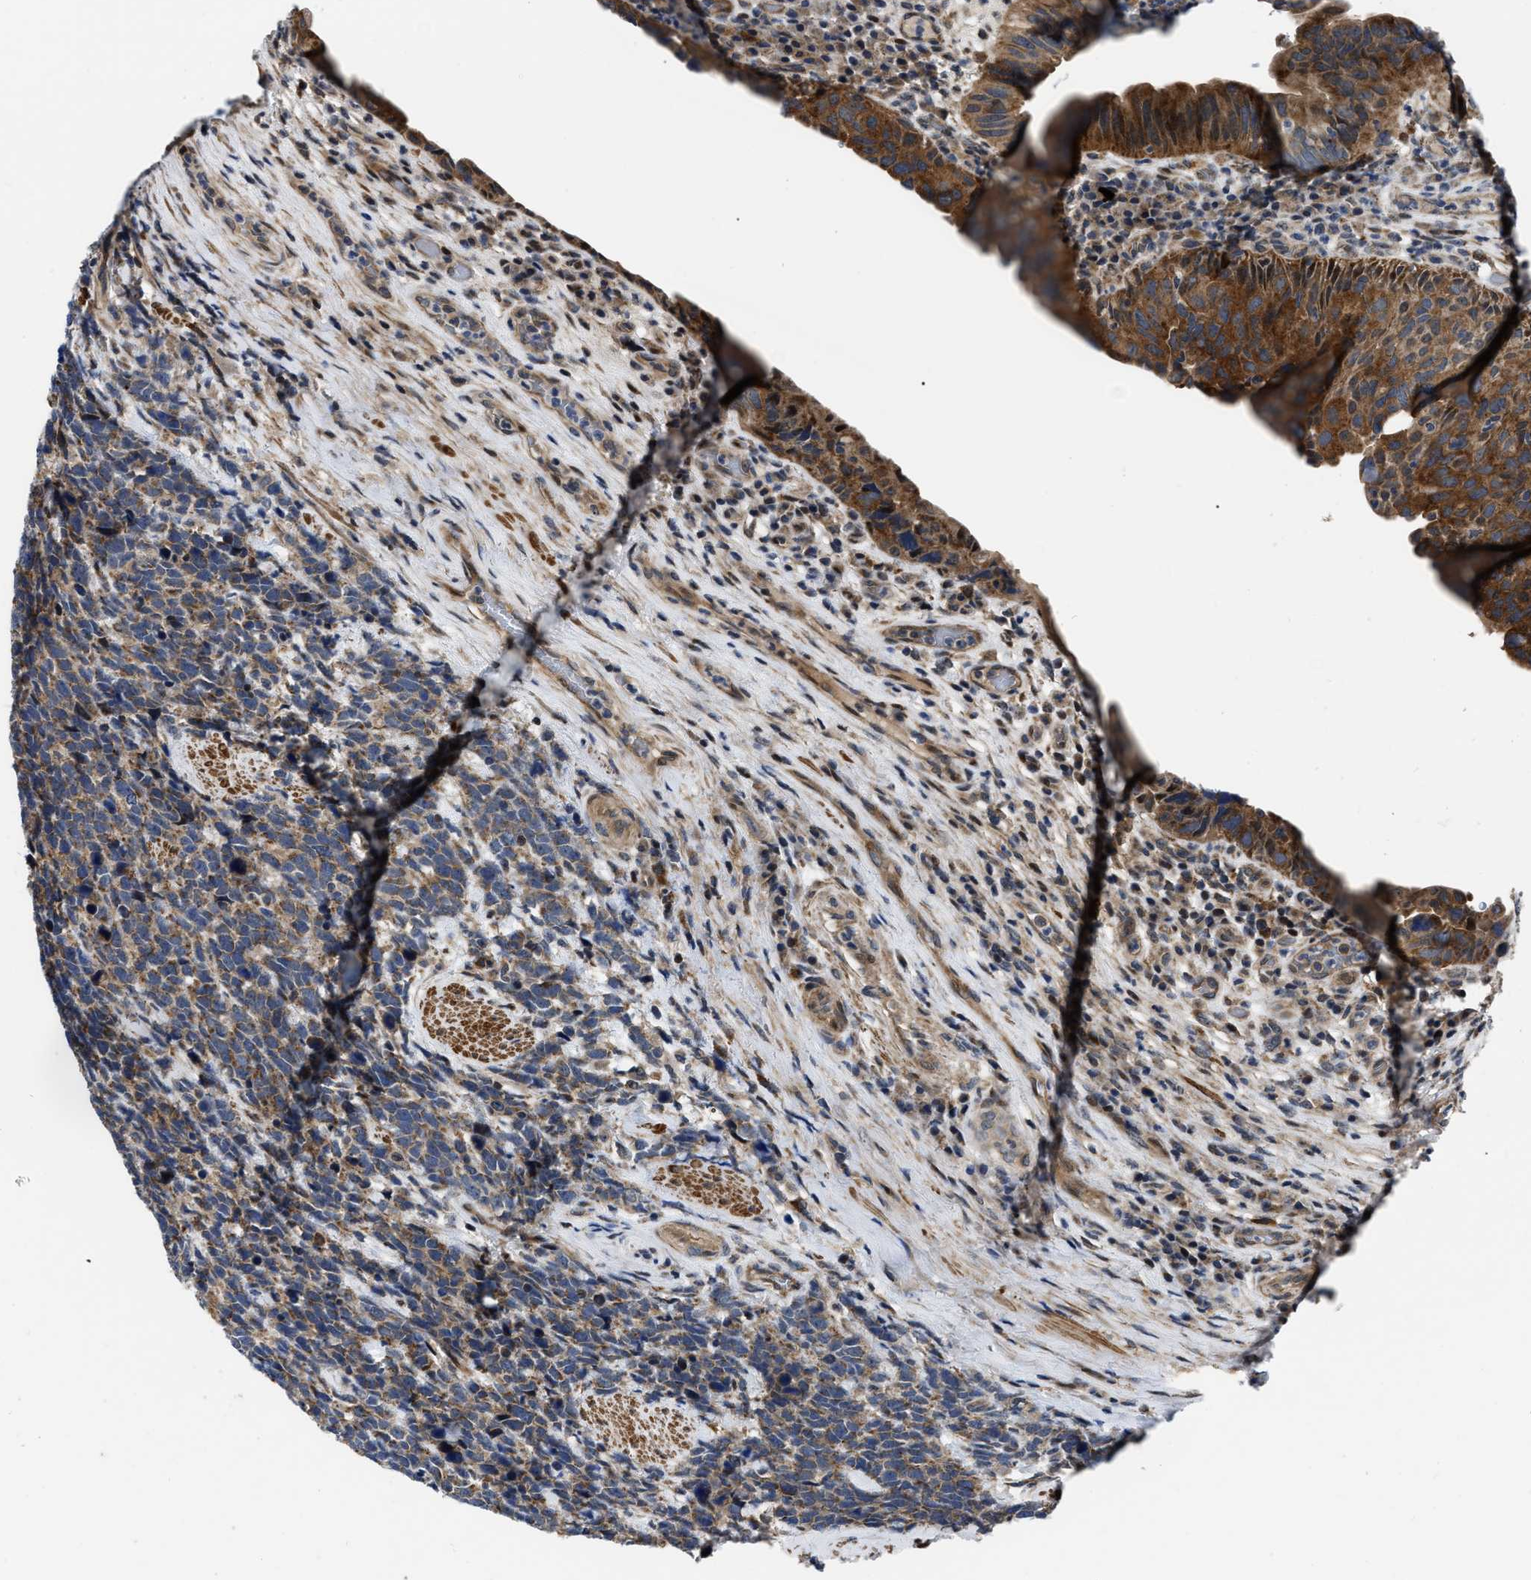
{"staining": {"intensity": "moderate", "quantity": ">75%", "location": "cytoplasmic/membranous"}, "tissue": "urothelial cancer", "cell_type": "Tumor cells", "image_type": "cancer", "snomed": [{"axis": "morphology", "description": "Urothelial carcinoma, High grade"}, {"axis": "topography", "description": "Urinary bladder"}], "caption": "A histopathology image showing moderate cytoplasmic/membranous expression in about >75% of tumor cells in urothelial cancer, as visualized by brown immunohistochemical staining.", "gene": "PPWD1", "patient": {"sex": "female", "age": 82}}